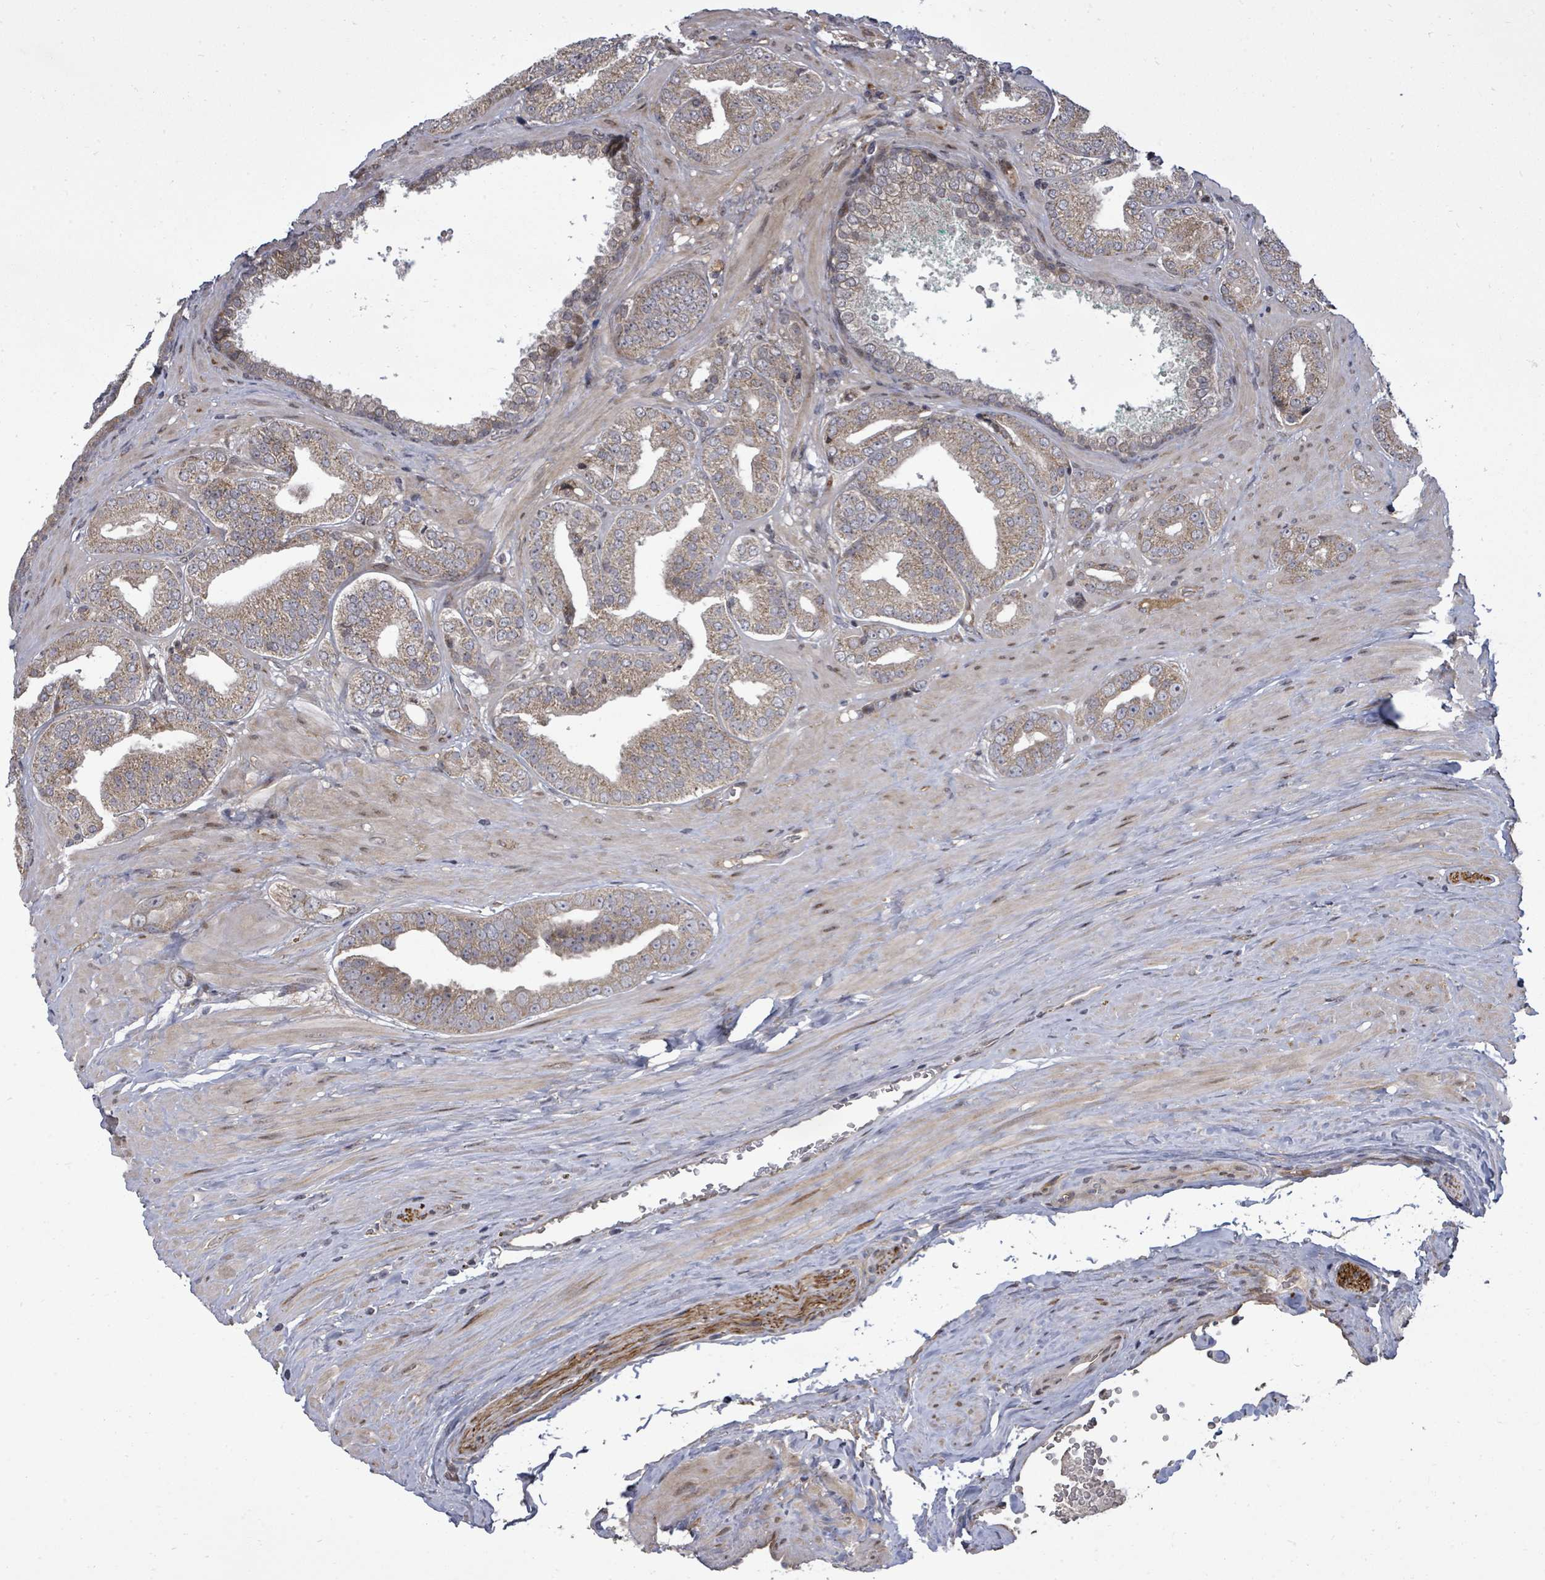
{"staining": {"intensity": "moderate", "quantity": ">75%", "location": "cytoplasmic/membranous"}, "tissue": "prostate cancer", "cell_type": "Tumor cells", "image_type": "cancer", "snomed": [{"axis": "morphology", "description": "Adenocarcinoma, High grade"}, {"axis": "topography", "description": "Prostate"}], "caption": "Protein staining of prostate cancer tissue reveals moderate cytoplasmic/membranous staining in about >75% of tumor cells. Nuclei are stained in blue.", "gene": "KRTAP27-1", "patient": {"sex": "male", "age": 63}}